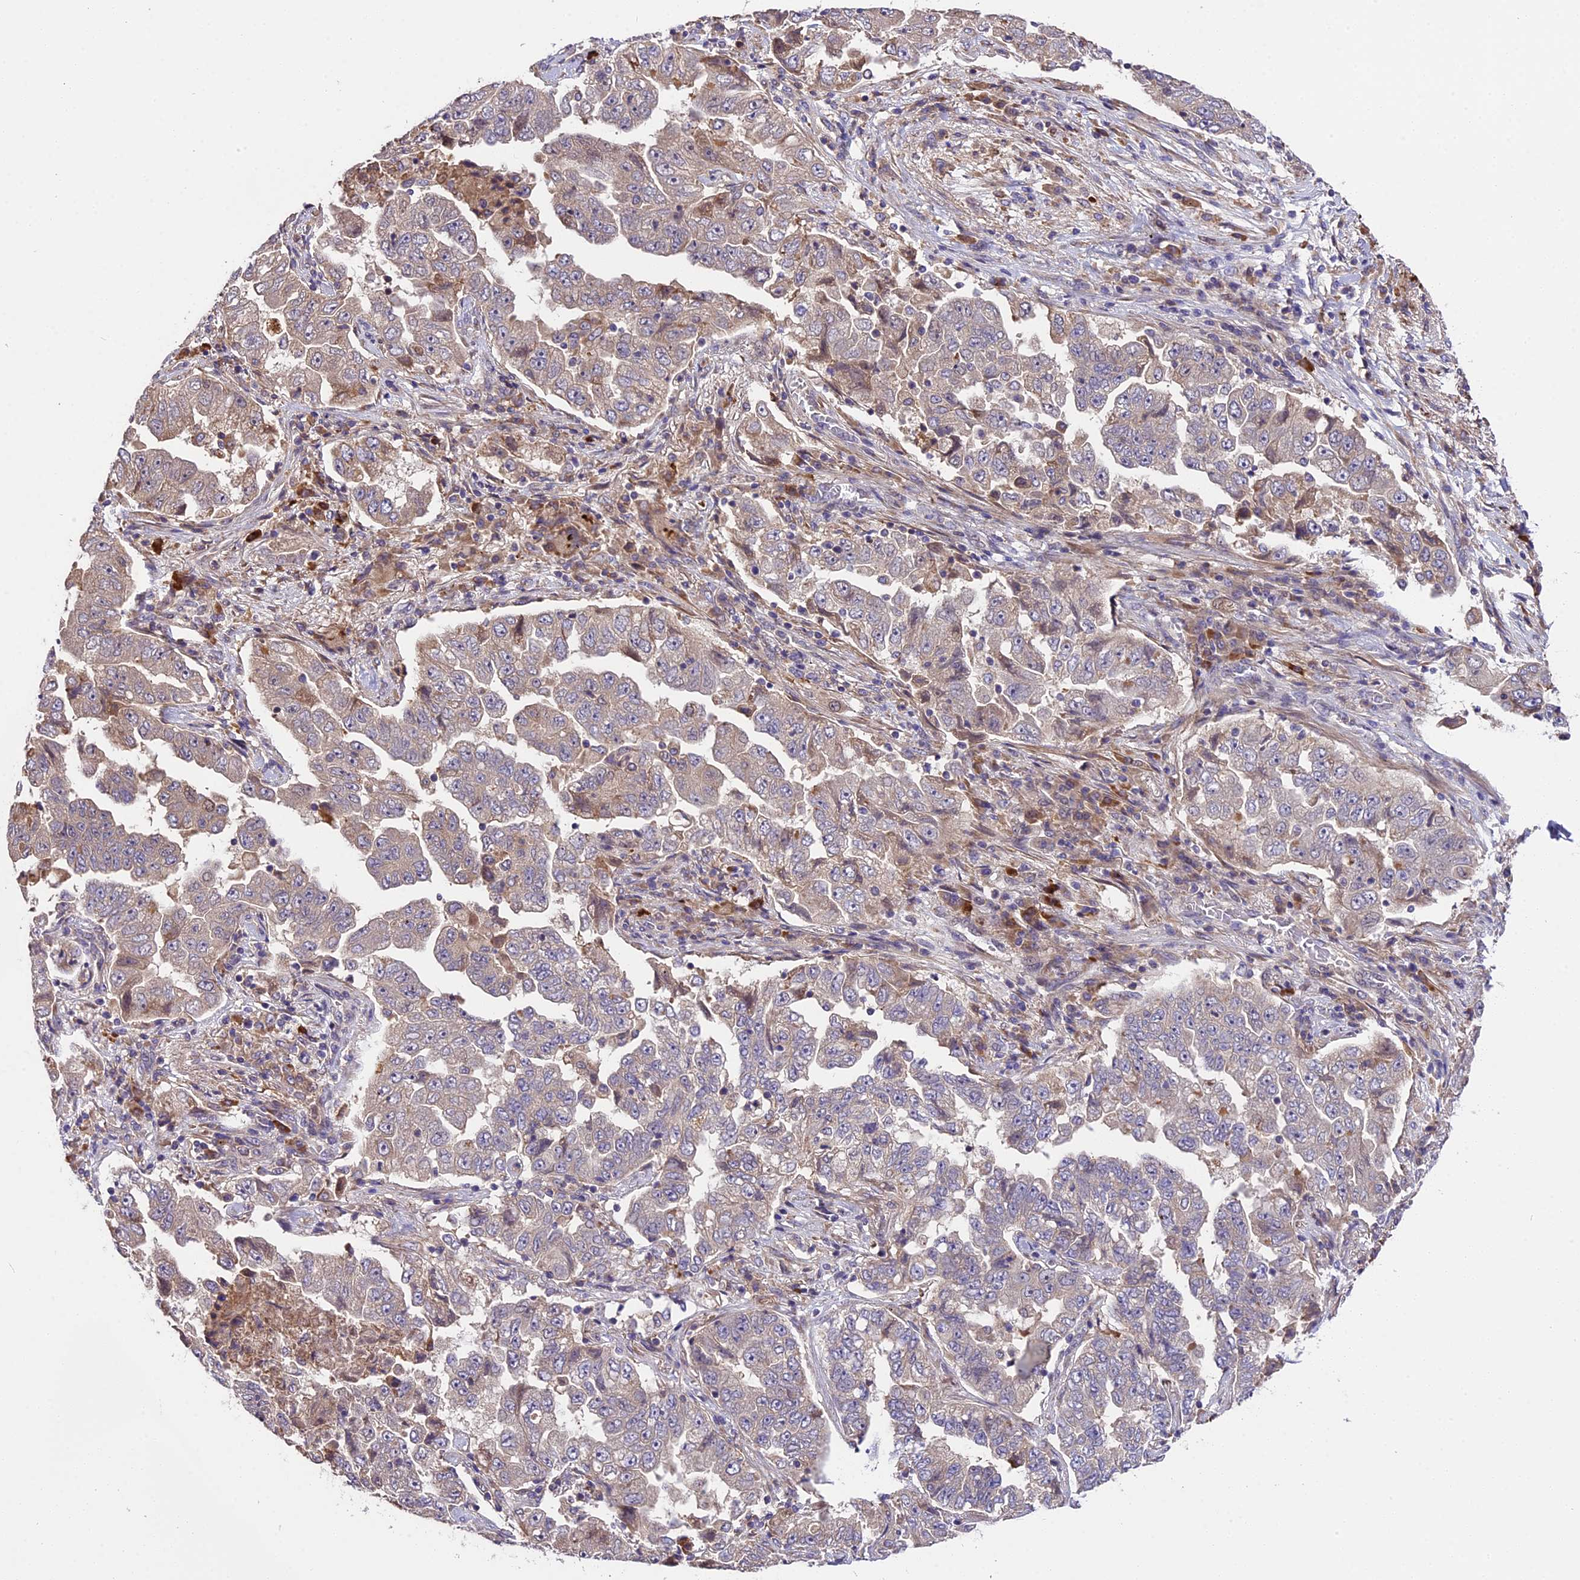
{"staining": {"intensity": "weak", "quantity": "<25%", "location": "cytoplasmic/membranous"}, "tissue": "lung cancer", "cell_type": "Tumor cells", "image_type": "cancer", "snomed": [{"axis": "morphology", "description": "Adenocarcinoma, NOS"}, {"axis": "topography", "description": "Lung"}], "caption": "This micrograph is of lung cancer stained with immunohistochemistry (IHC) to label a protein in brown with the nuclei are counter-stained blue. There is no positivity in tumor cells.", "gene": "ABCC10", "patient": {"sex": "female", "age": 51}}